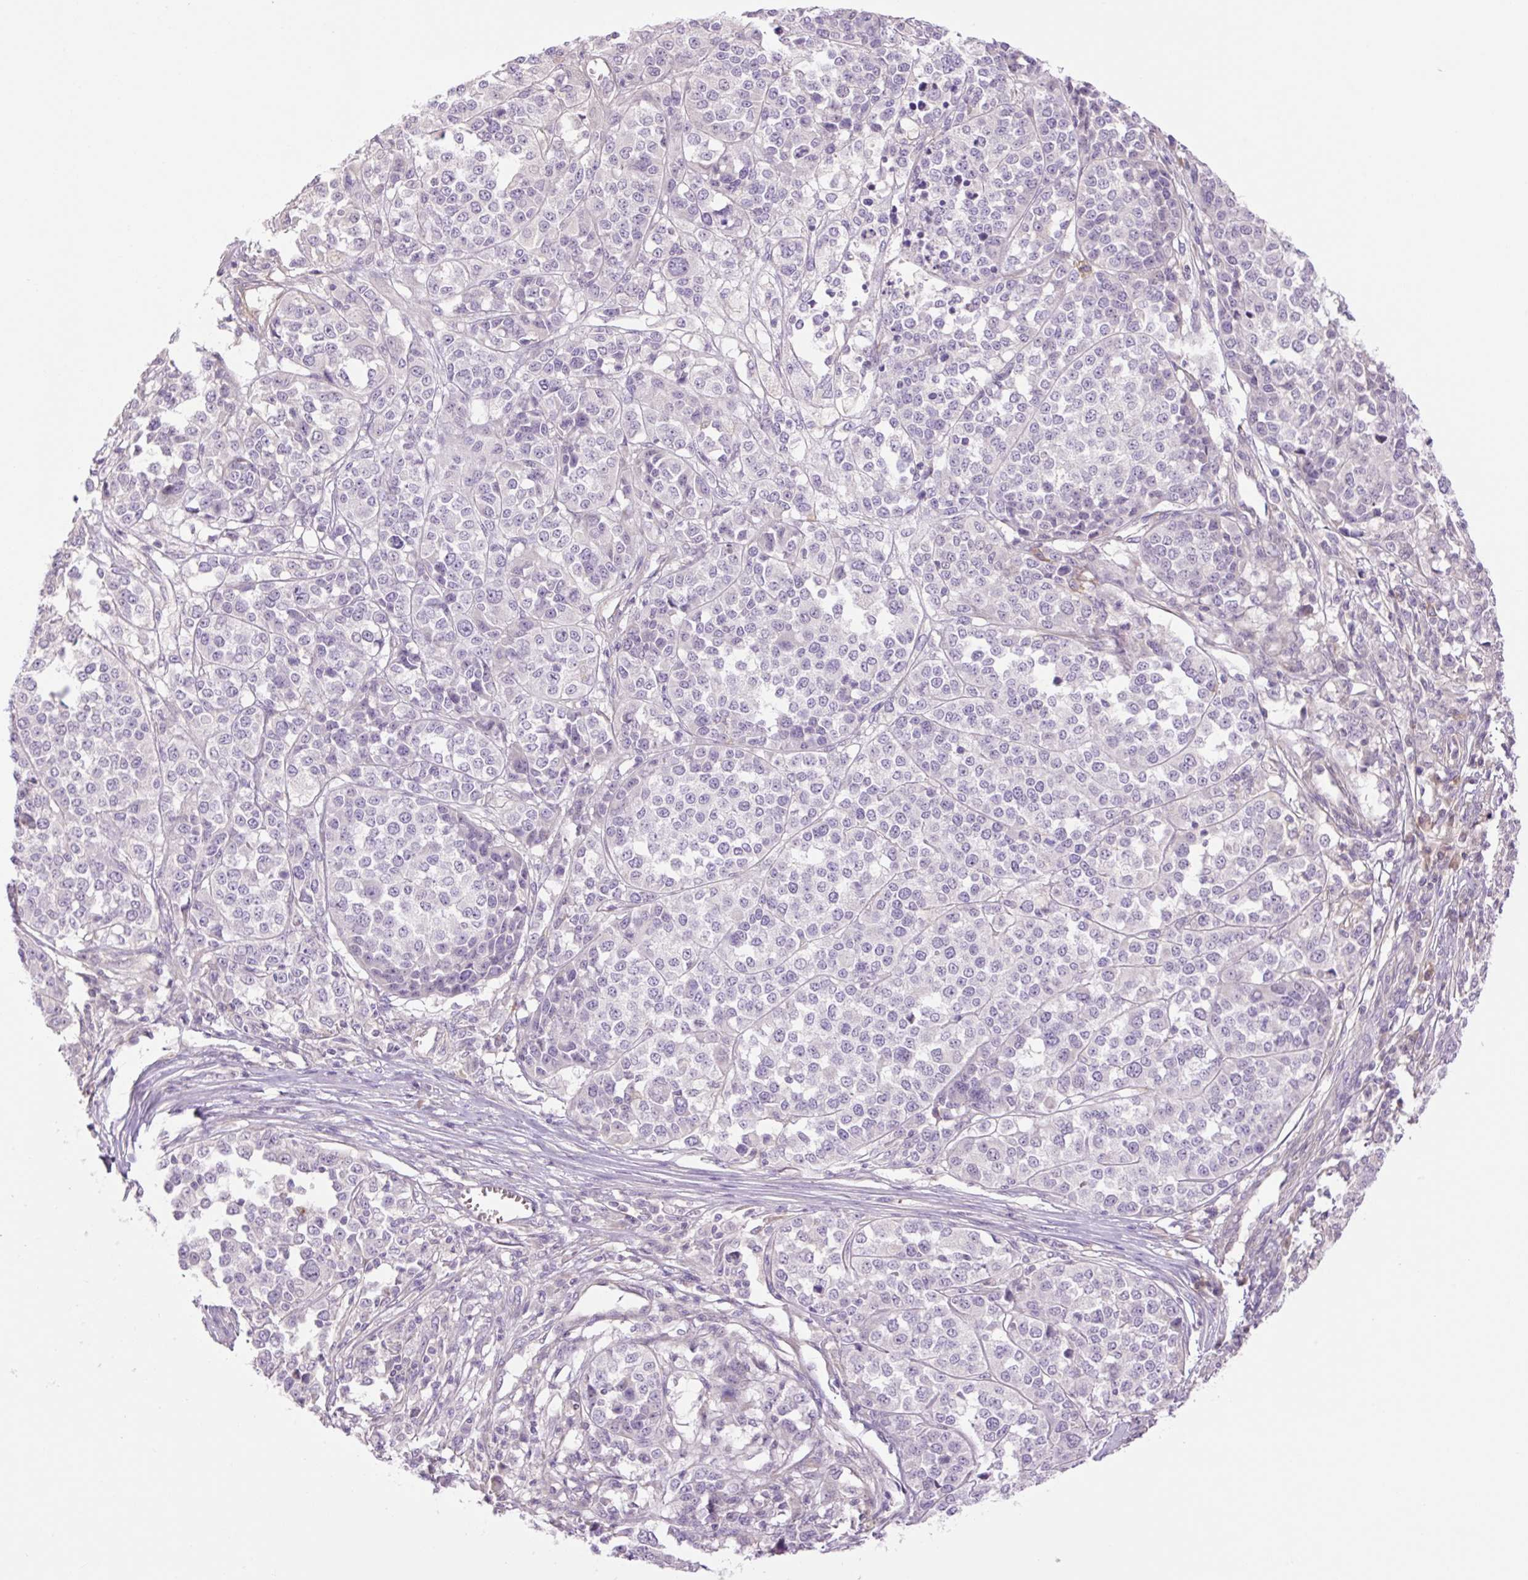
{"staining": {"intensity": "negative", "quantity": "none", "location": "none"}, "tissue": "melanoma", "cell_type": "Tumor cells", "image_type": "cancer", "snomed": [{"axis": "morphology", "description": "Malignant melanoma, Metastatic site"}, {"axis": "topography", "description": "Lymph node"}], "caption": "Immunohistochemistry histopathology image of melanoma stained for a protein (brown), which demonstrates no staining in tumor cells. (Immunohistochemistry (ihc), brightfield microscopy, high magnification).", "gene": "GRID2", "patient": {"sex": "male", "age": 44}}